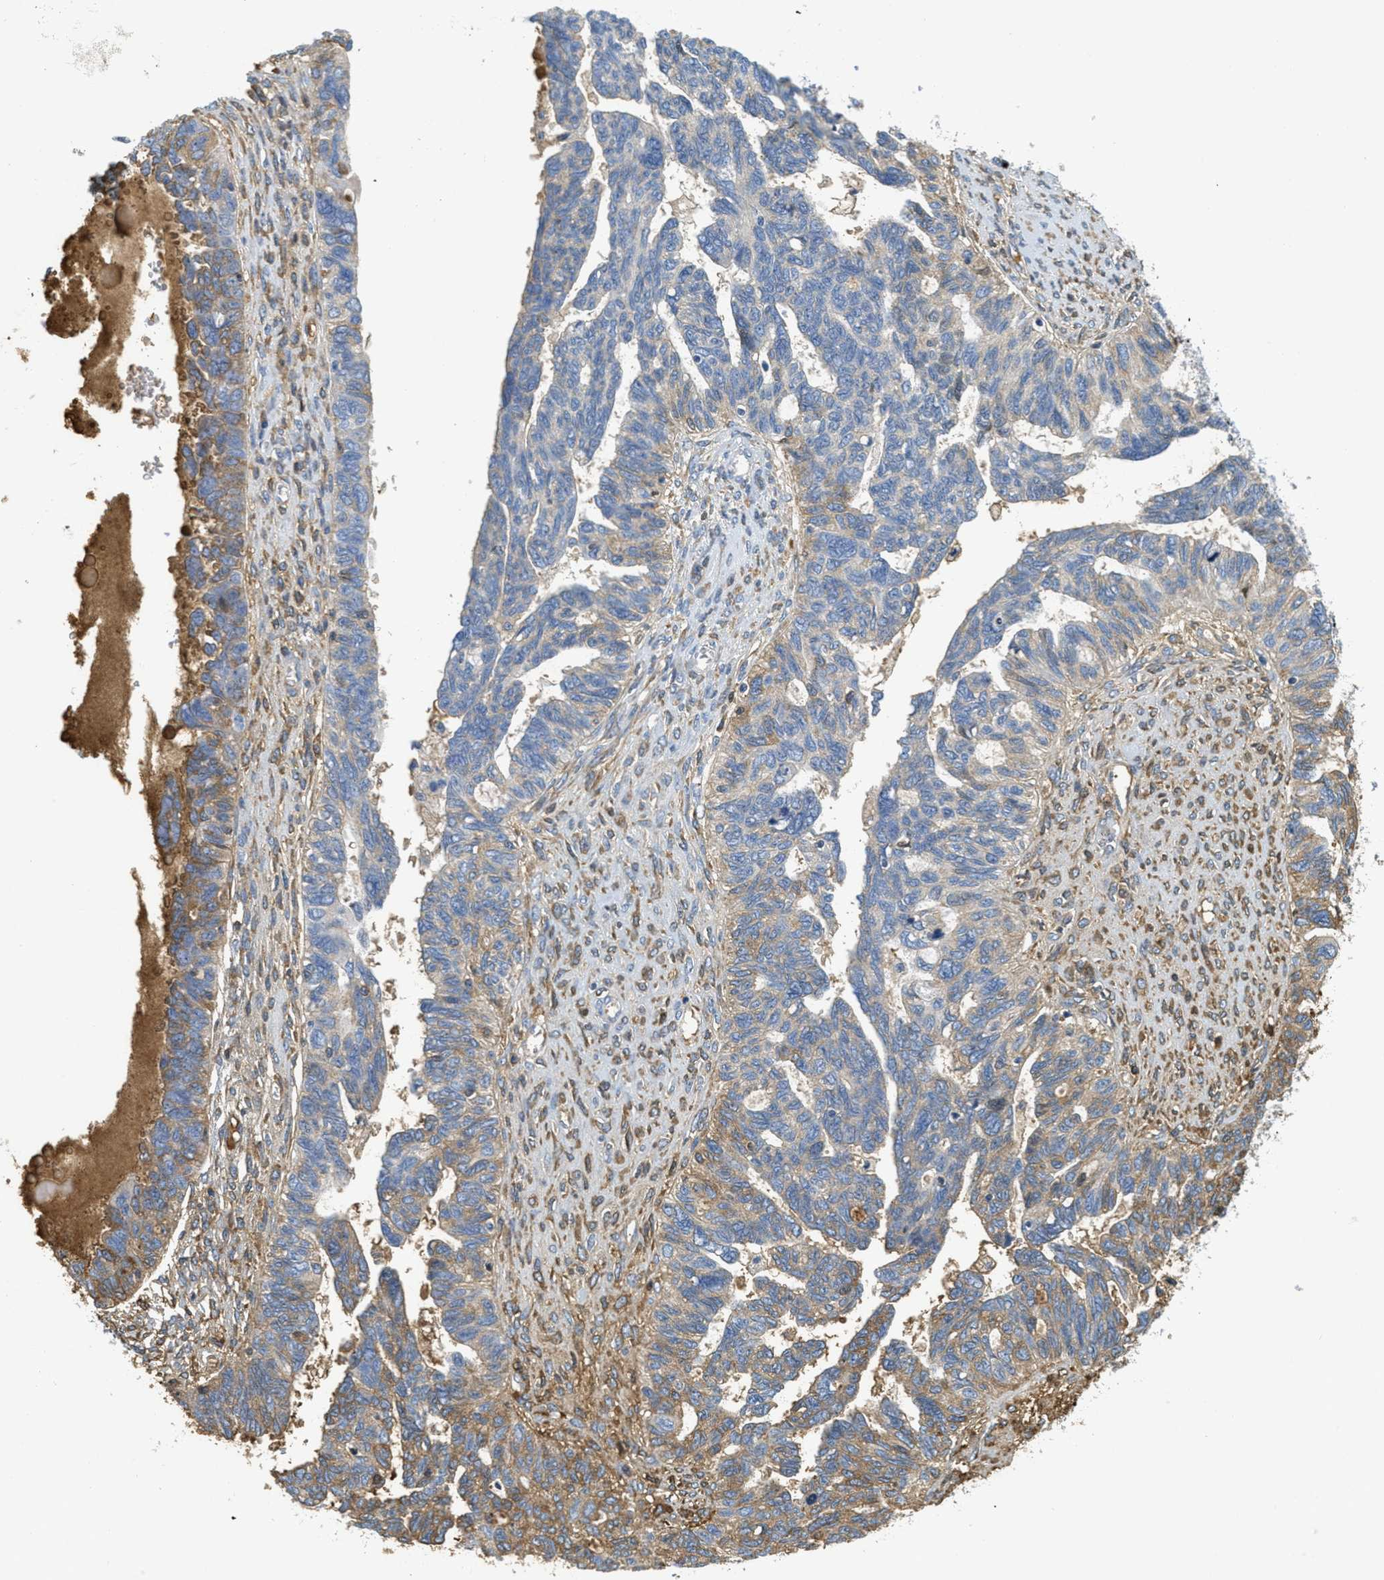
{"staining": {"intensity": "moderate", "quantity": "25%-75%", "location": "cytoplasmic/membranous"}, "tissue": "ovarian cancer", "cell_type": "Tumor cells", "image_type": "cancer", "snomed": [{"axis": "morphology", "description": "Cystadenocarcinoma, serous, NOS"}, {"axis": "topography", "description": "Ovary"}], "caption": "This histopathology image demonstrates IHC staining of serous cystadenocarcinoma (ovarian), with medium moderate cytoplasmic/membranous expression in approximately 25%-75% of tumor cells.", "gene": "SERPINA1", "patient": {"sex": "female", "age": 79}}